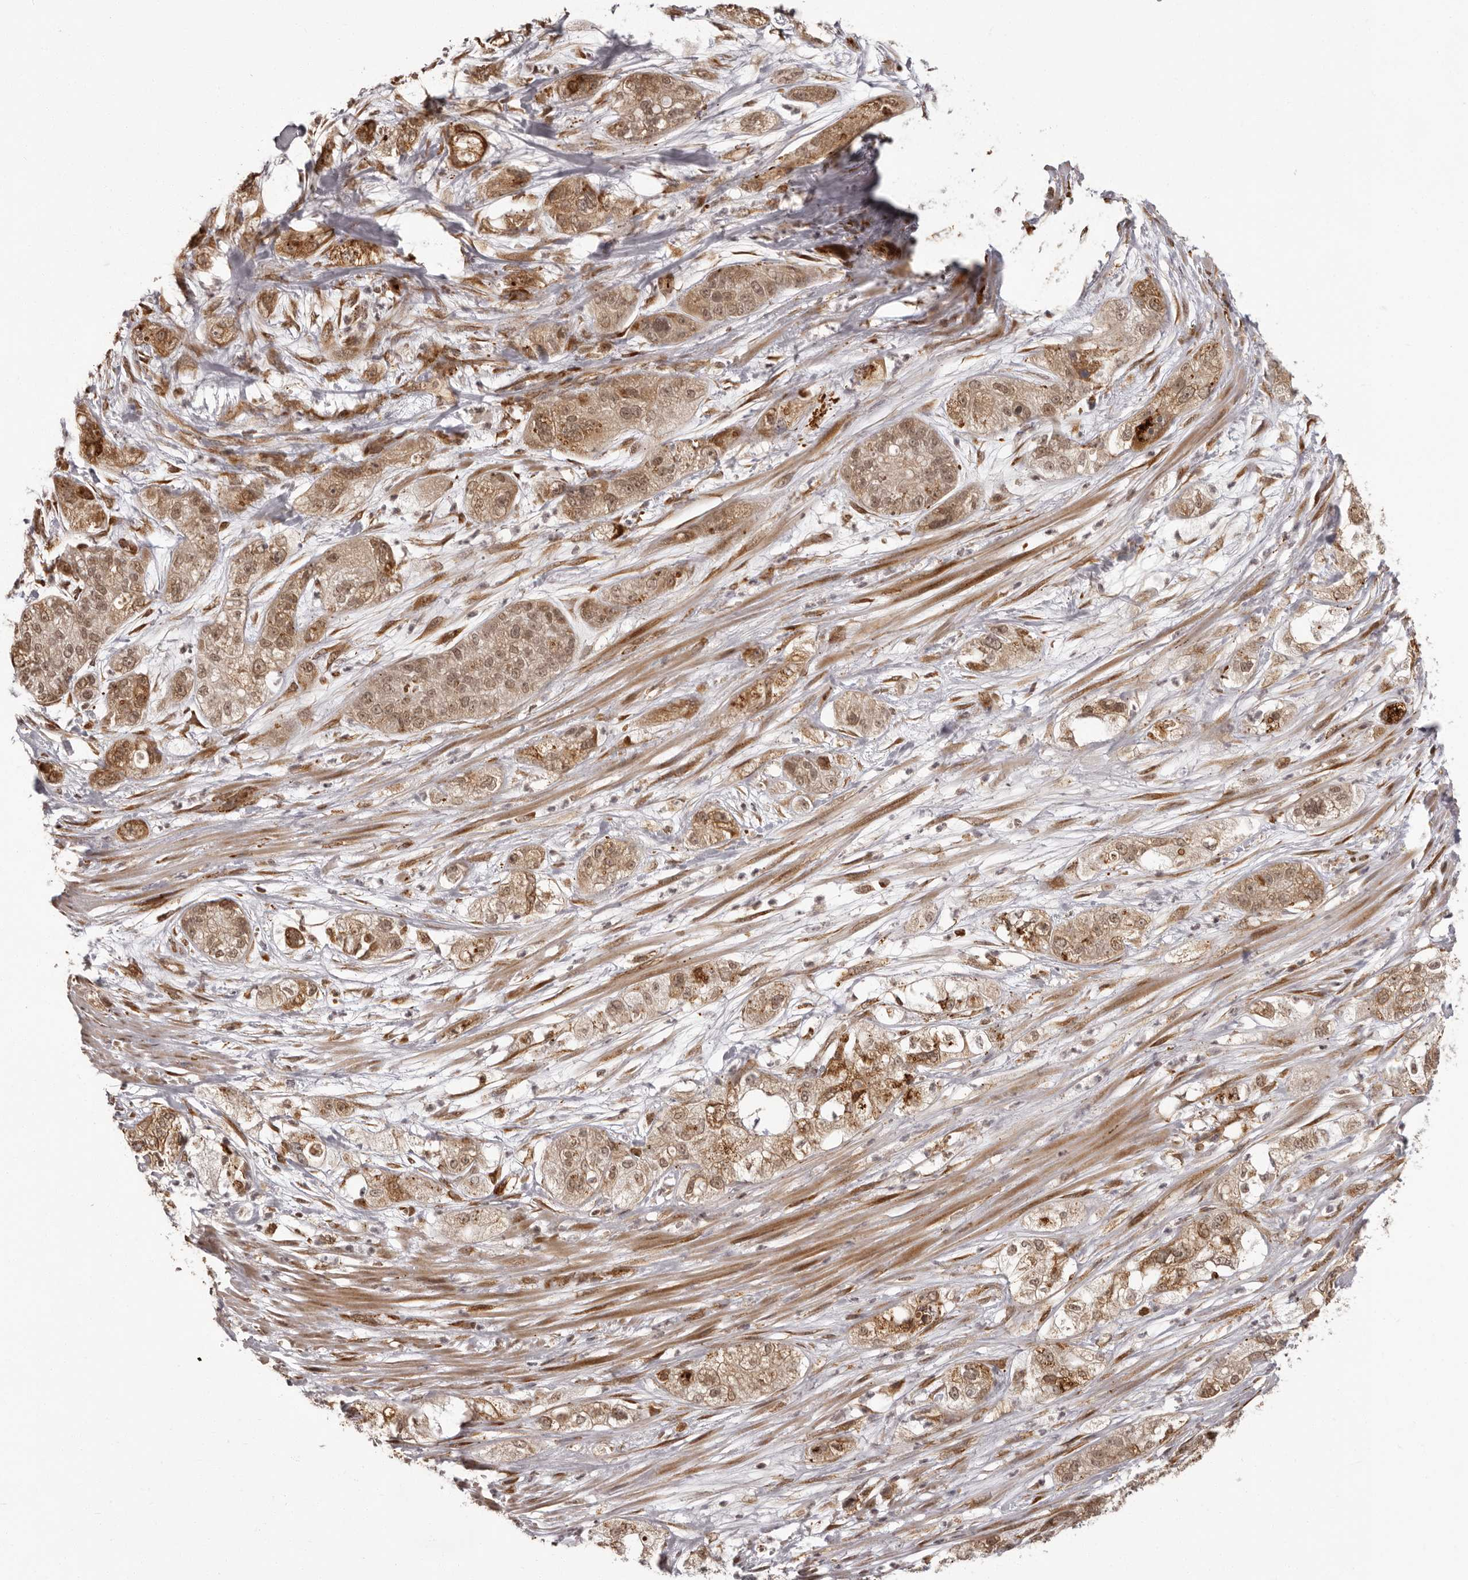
{"staining": {"intensity": "moderate", "quantity": ">75%", "location": "cytoplasmic/membranous,nuclear"}, "tissue": "pancreatic cancer", "cell_type": "Tumor cells", "image_type": "cancer", "snomed": [{"axis": "morphology", "description": "Adenocarcinoma, NOS"}, {"axis": "topography", "description": "Pancreas"}], "caption": "Immunohistochemistry (IHC) of human pancreatic adenocarcinoma exhibits medium levels of moderate cytoplasmic/membranous and nuclear positivity in about >75% of tumor cells.", "gene": "IL32", "patient": {"sex": "female", "age": 78}}